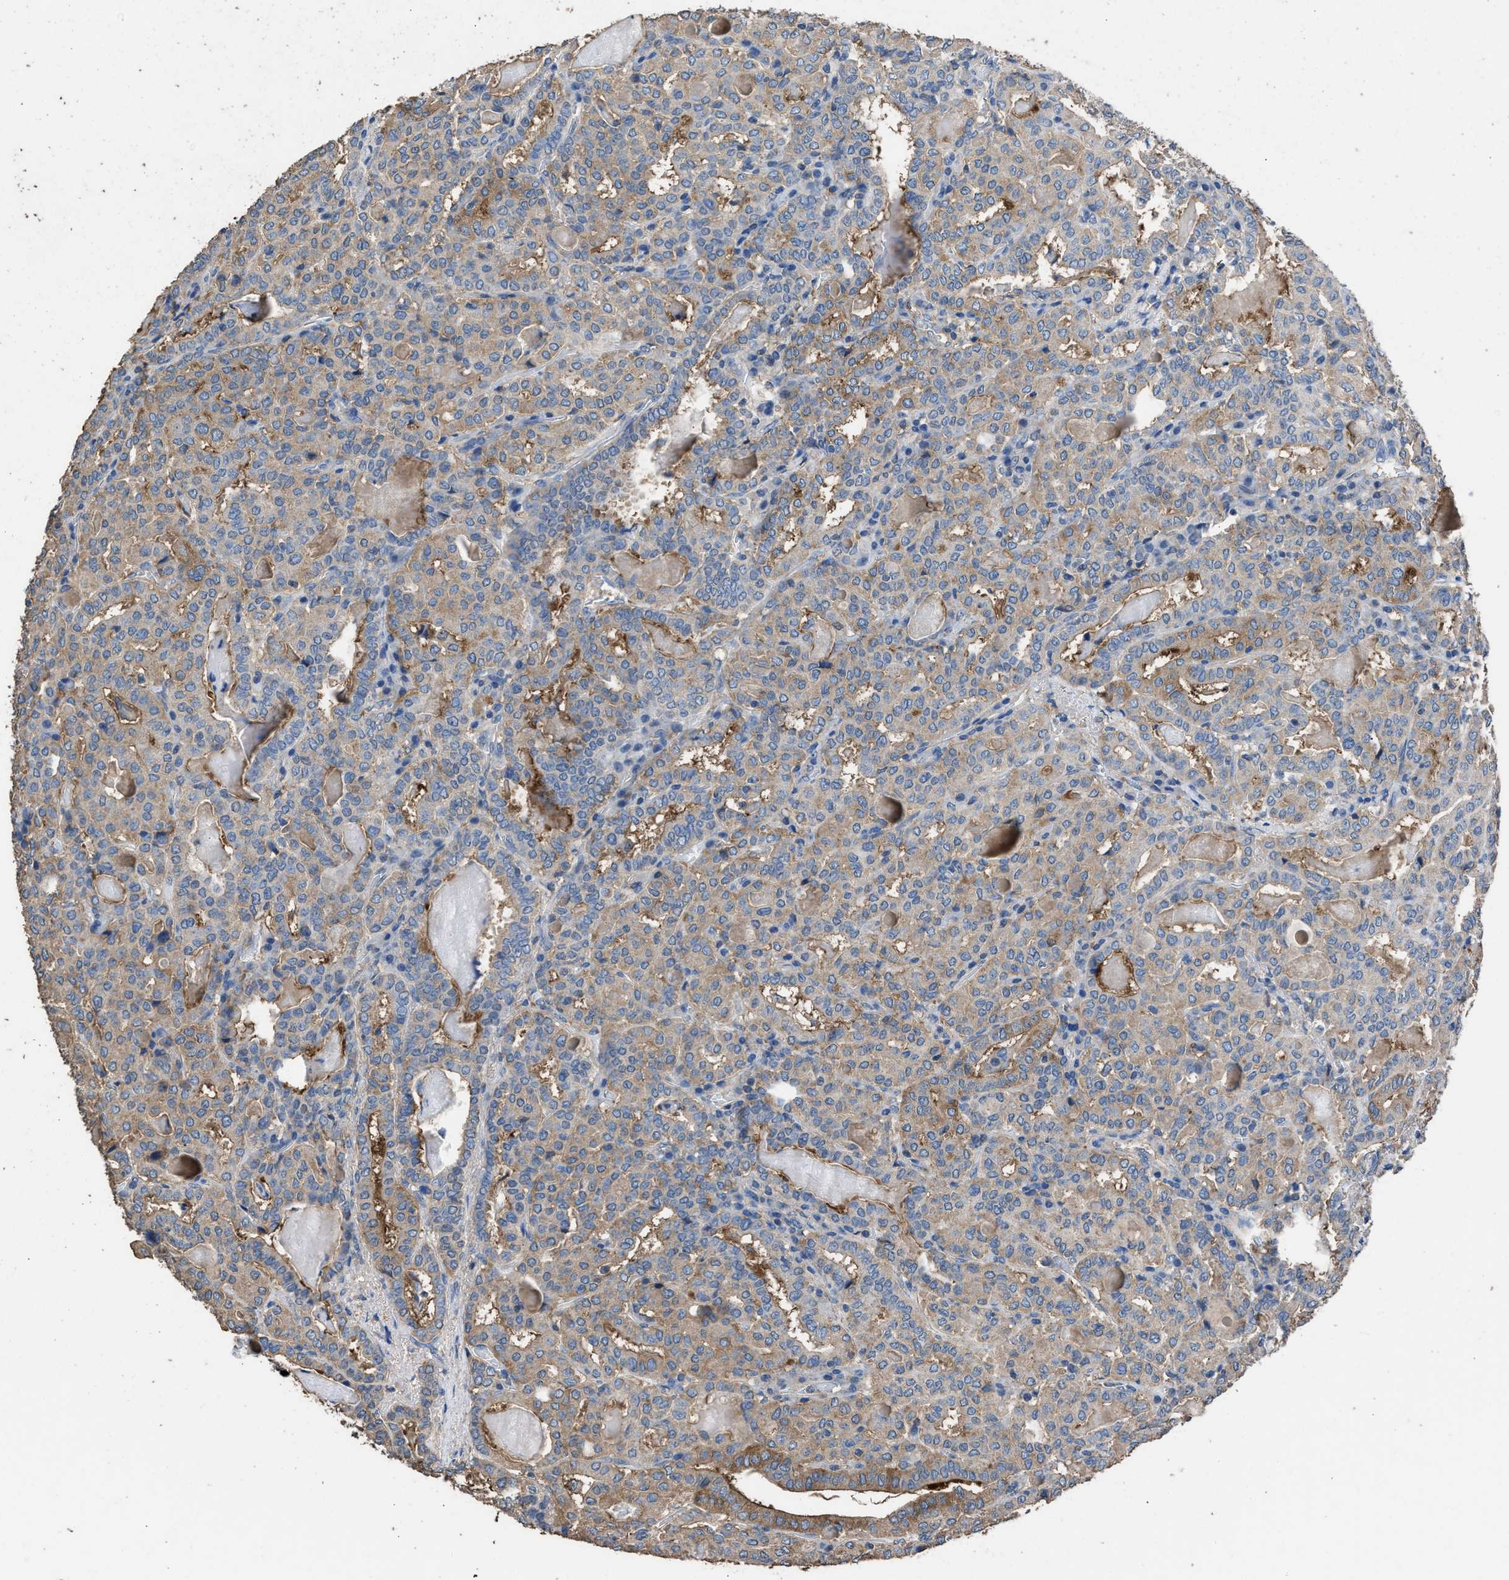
{"staining": {"intensity": "weak", "quantity": "25%-75%", "location": "cytoplasmic/membranous"}, "tissue": "thyroid cancer", "cell_type": "Tumor cells", "image_type": "cancer", "snomed": [{"axis": "morphology", "description": "Papillary adenocarcinoma, NOS"}, {"axis": "topography", "description": "Thyroid gland"}], "caption": "DAB (3,3'-diaminobenzidine) immunohistochemical staining of human thyroid cancer exhibits weak cytoplasmic/membranous protein positivity in about 25%-75% of tumor cells.", "gene": "ITSN1", "patient": {"sex": "female", "age": 42}}